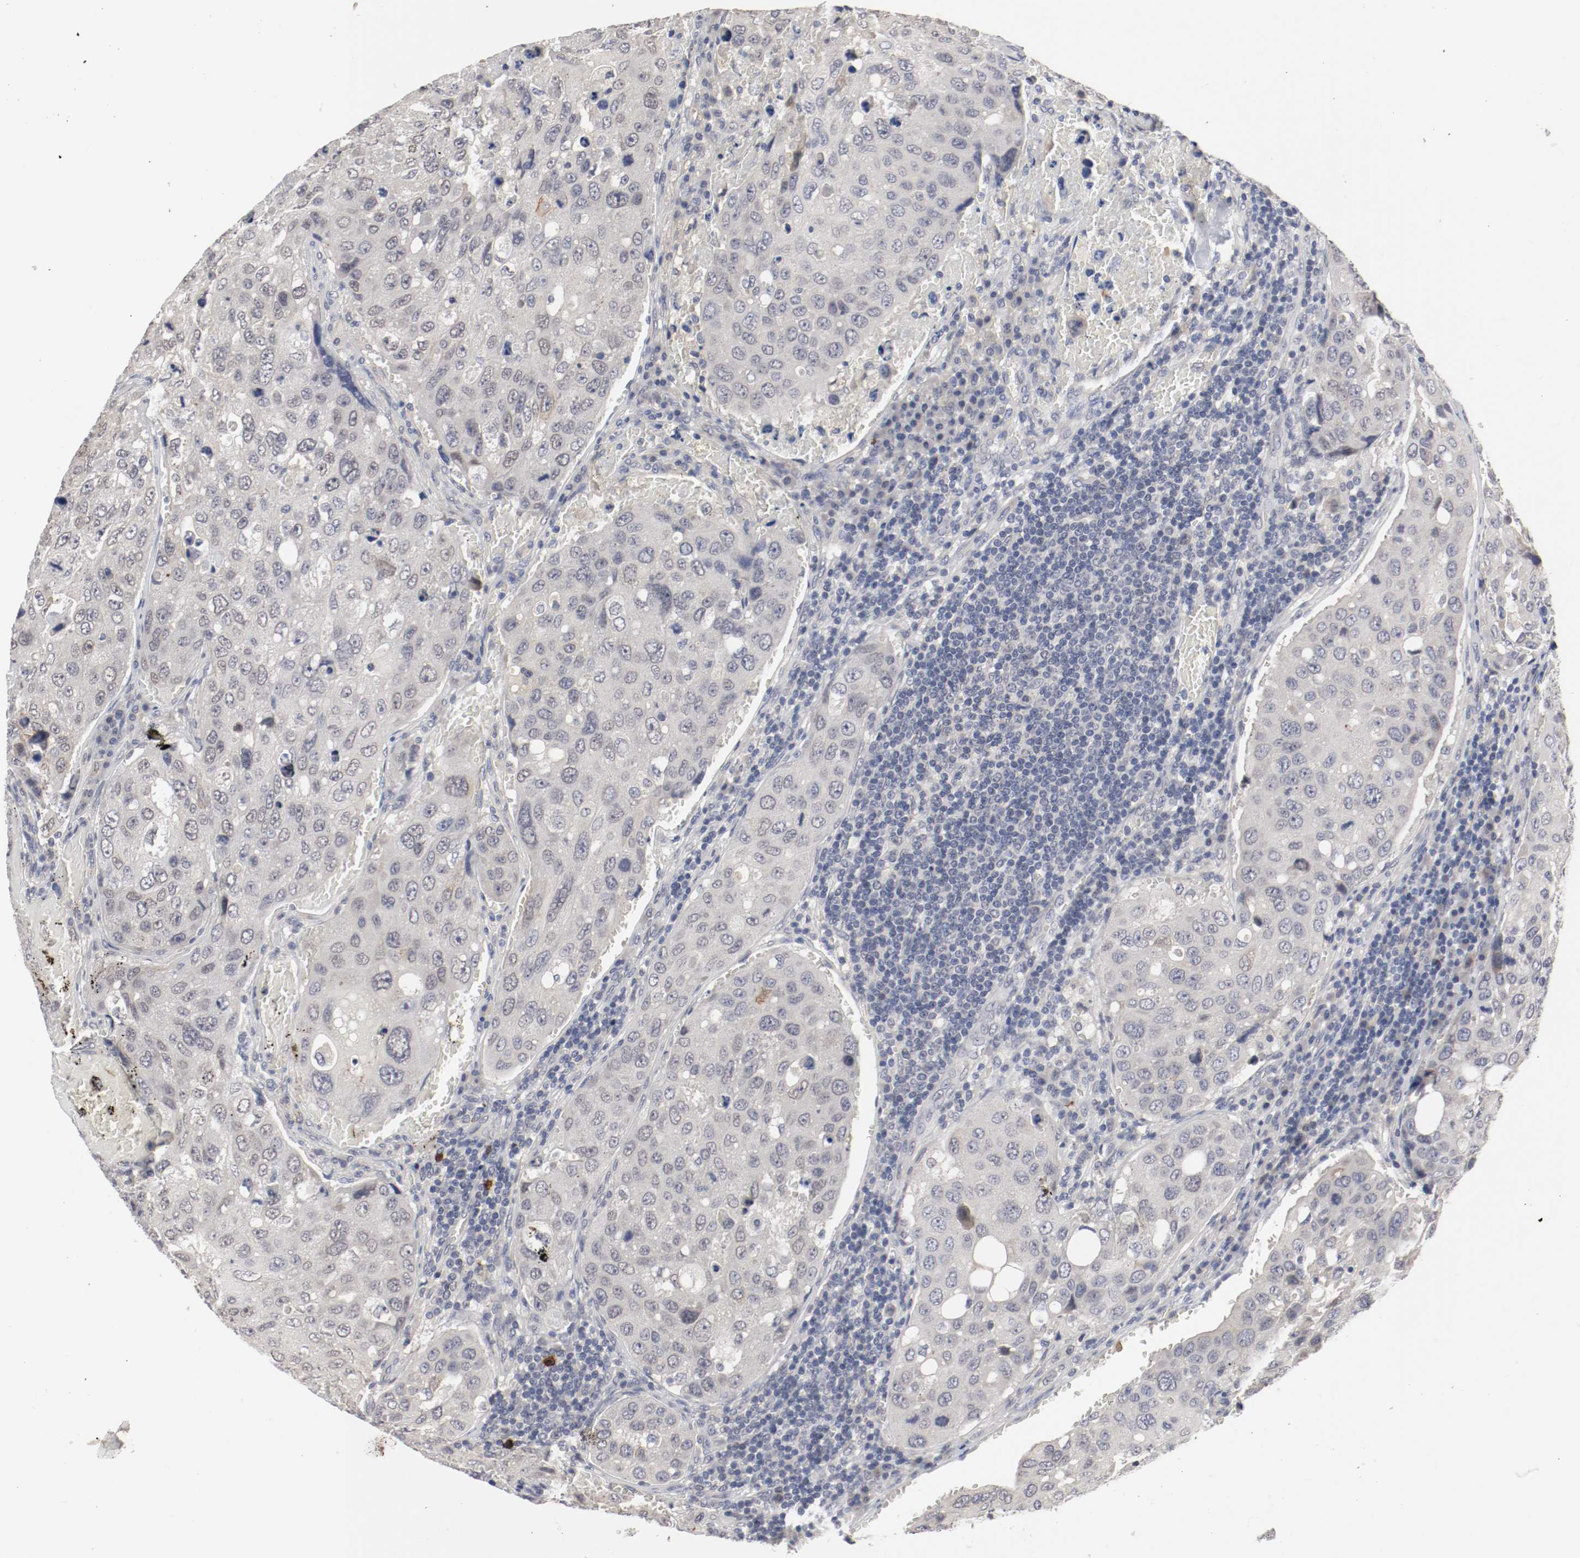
{"staining": {"intensity": "negative", "quantity": "none", "location": "none"}, "tissue": "urothelial cancer", "cell_type": "Tumor cells", "image_type": "cancer", "snomed": [{"axis": "morphology", "description": "Urothelial carcinoma, High grade"}, {"axis": "topography", "description": "Lymph node"}, {"axis": "topography", "description": "Urinary bladder"}], "caption": "Urothelial cancer was stained to show a protein in brown. There is no significant staining in tumor cells.", "gene": "CEBPE", "patient": {"sex": "male", "age": 51}}